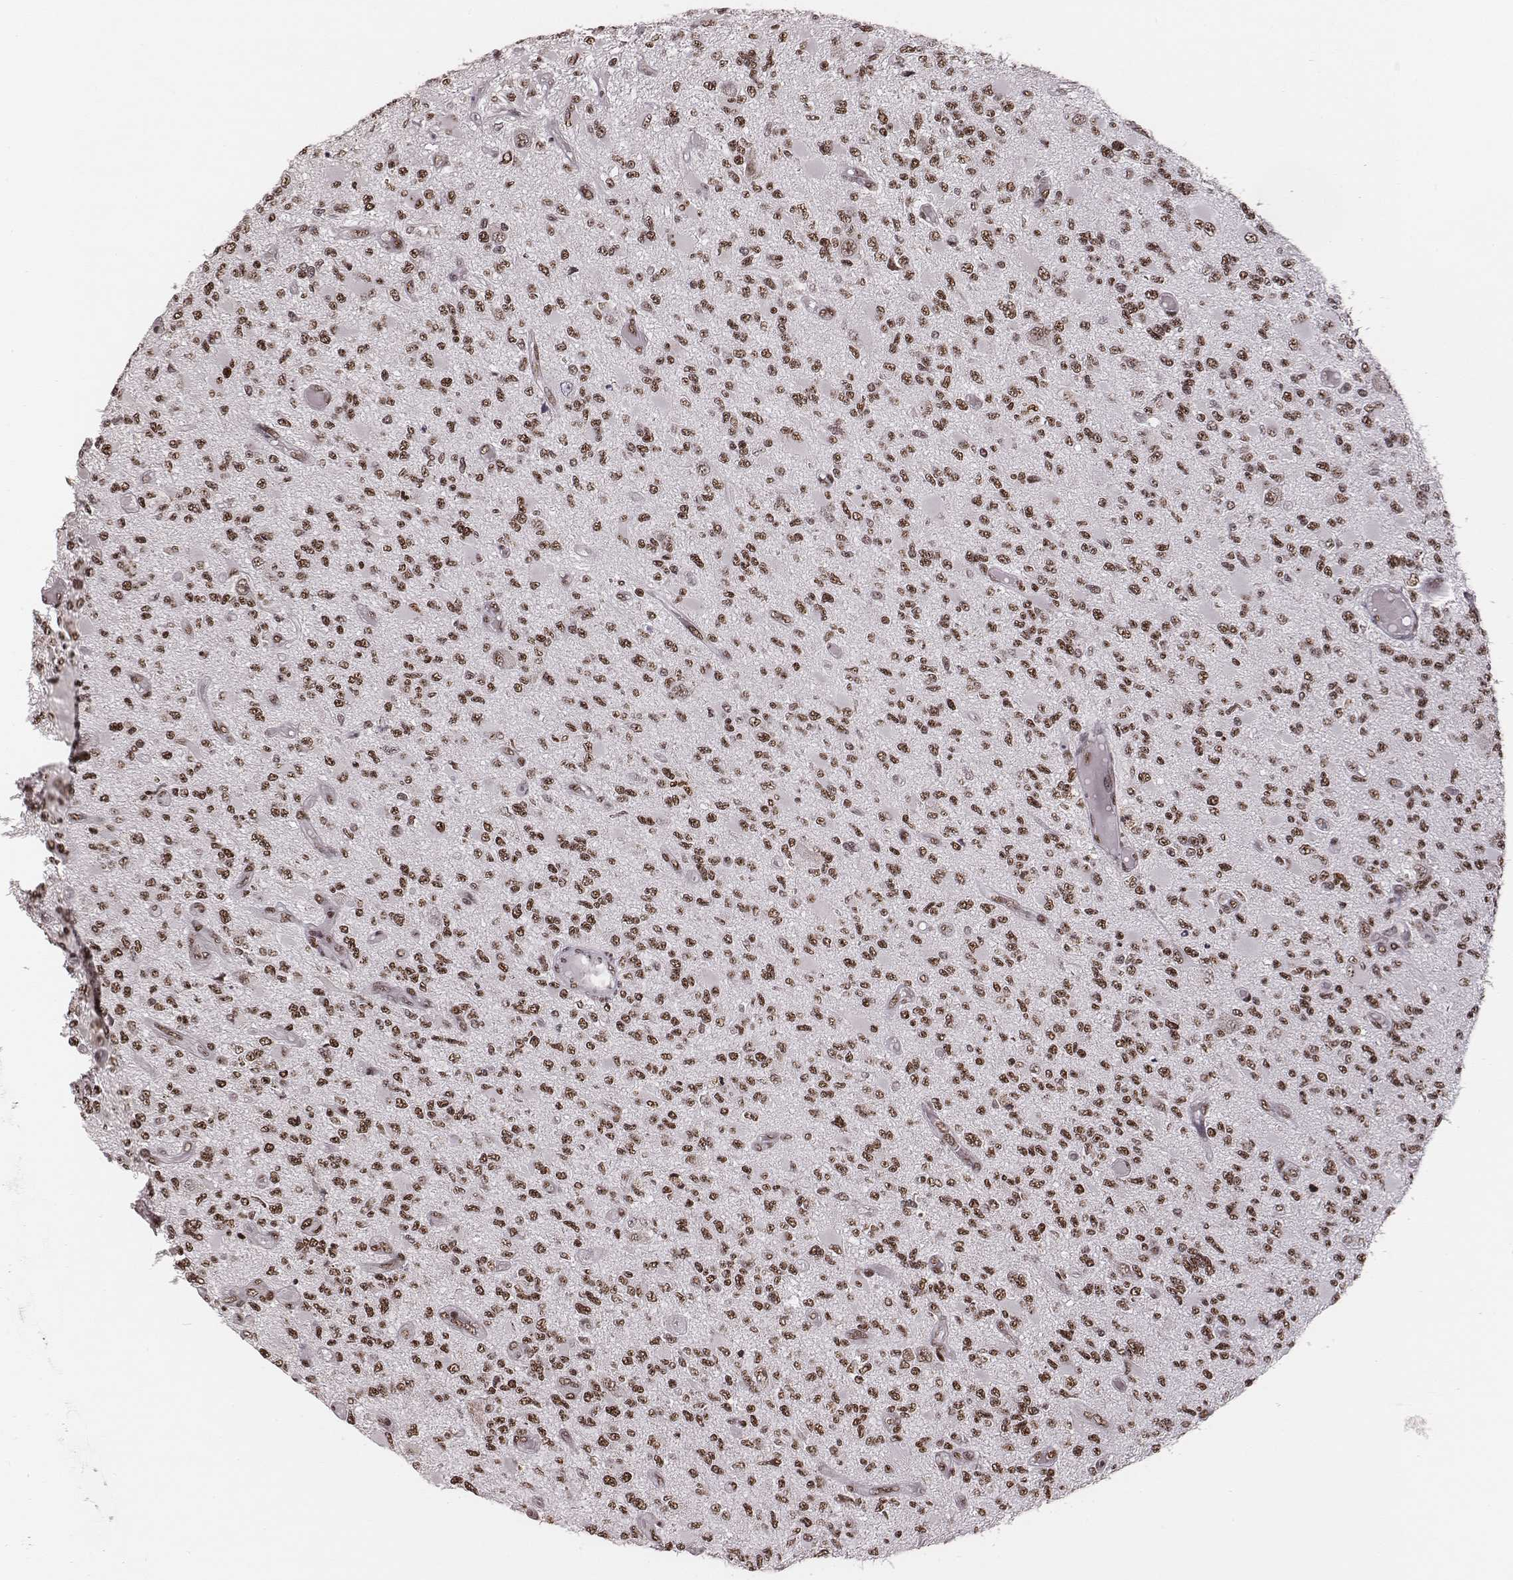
{"staining": {"intensity": "moderate", "quantity": ">75%", "location": "nuclear"}, "tissue": "glioma", "cell_type": "Tumor cells", "image_type": "cancer", "snomed": [{"axis": "morphology", "description": "Glioma, malignant, High grade"}, {"axis": "topography", "description": "Brain"}], "caption": "Immunohistochemistry (IHC) micrograph of human malignant high-grade glioma stained for a protein (brown), which demonstrates medium levels of moderate nuclear staining in approximately >75% of tumor cells.", "gene": "LUC7L", "patient": {"sex": "female", "age": 63}}